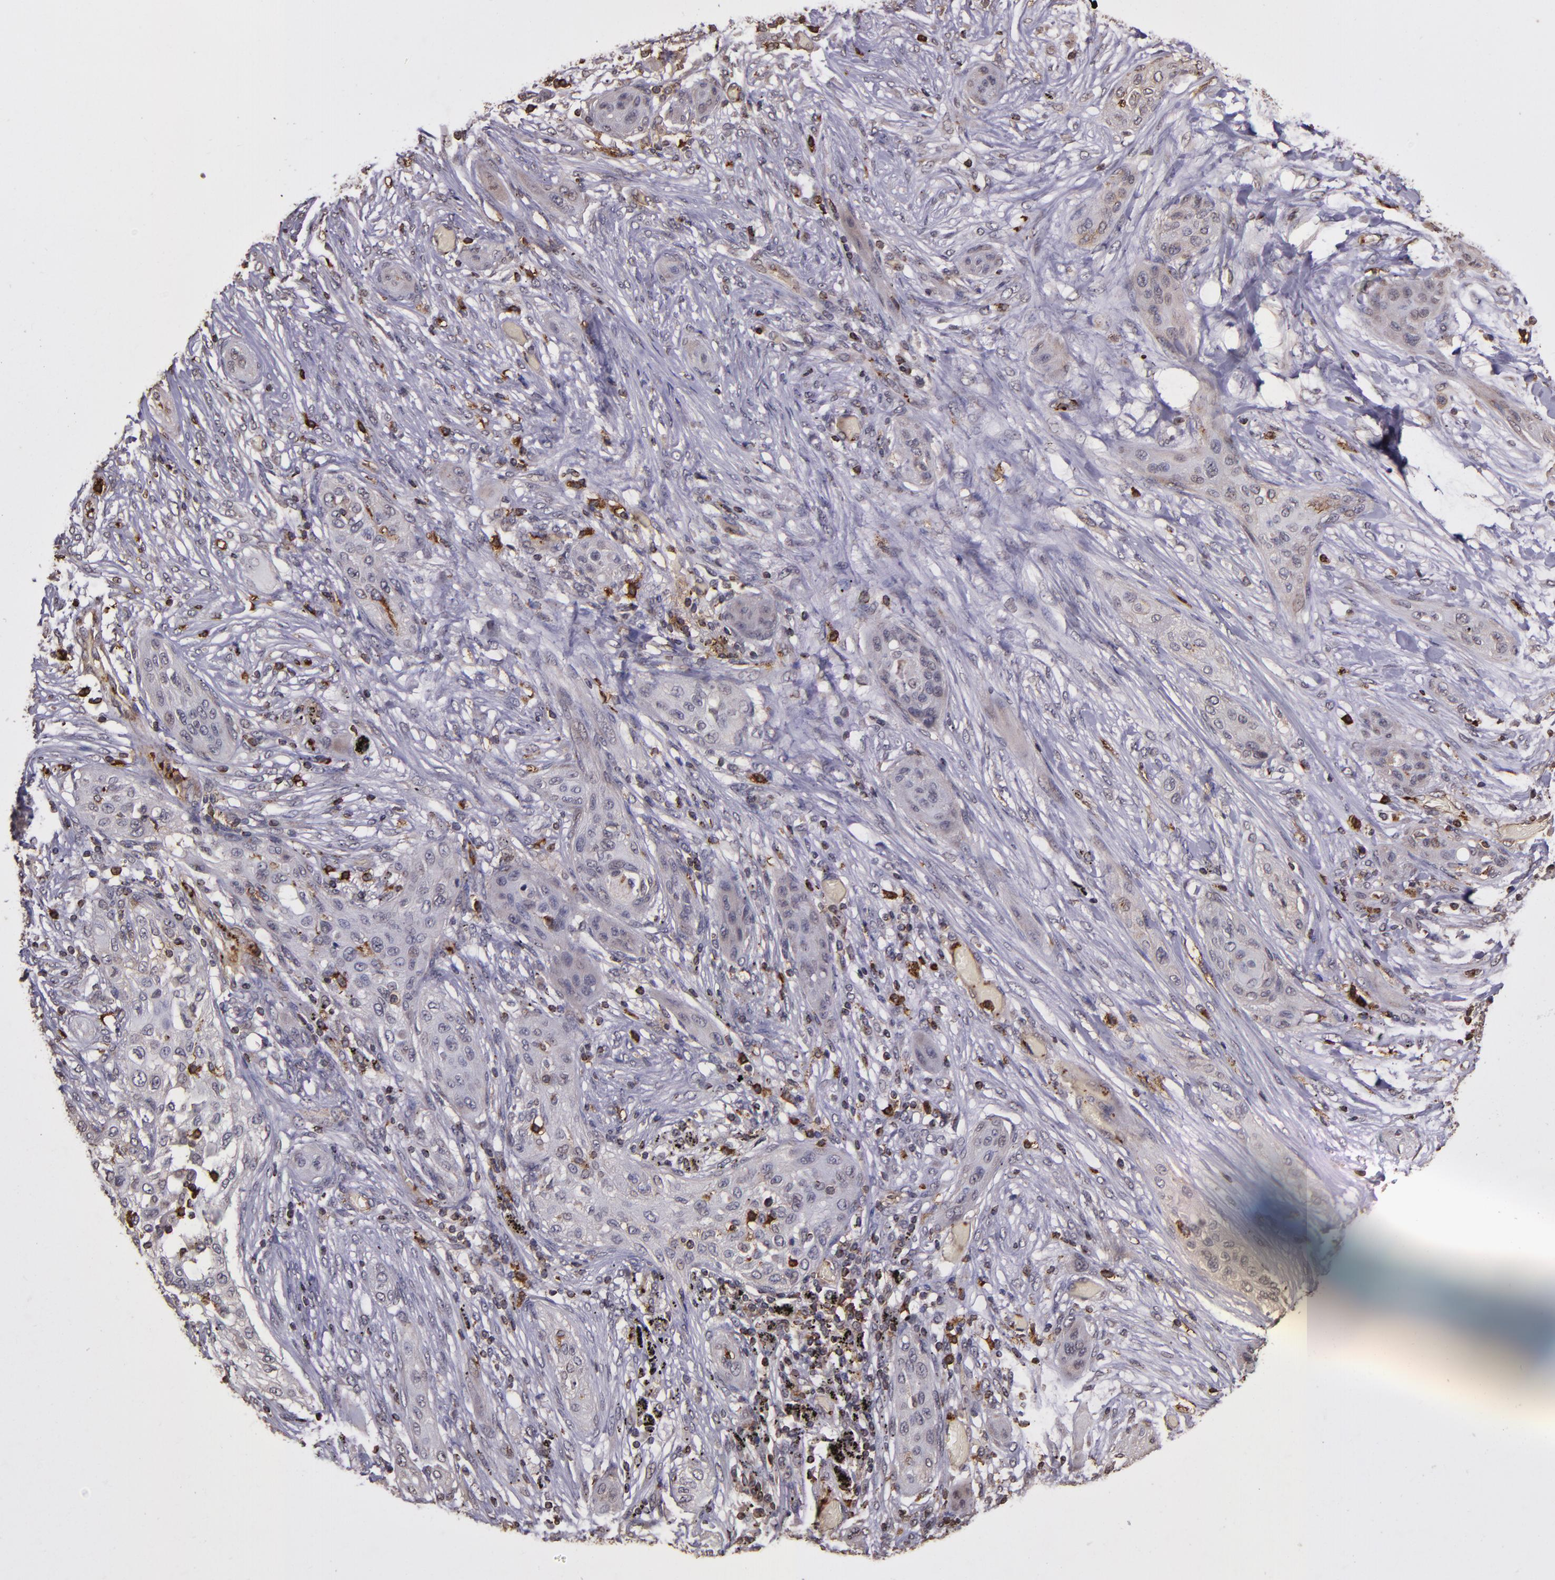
{"staining": {"intensity": "weak", "quantity": "<25%", "location": "cytoplasmic/membranous"}, "tissue": "lung cancer", "cell_type": "Tumor cells", "image_type": "cancer", "snomed": [{"axis": "morphology", "description": "Squamous cell carcinoma, NOS"}, {"axis": "topography", "description": "Lung"}], "caption": "Tumor cells are negative for protein expression in human lung squamous cell carcinoma.", "gene": "SLC2A3", "patient": {"sex": "female", "age": 47}}